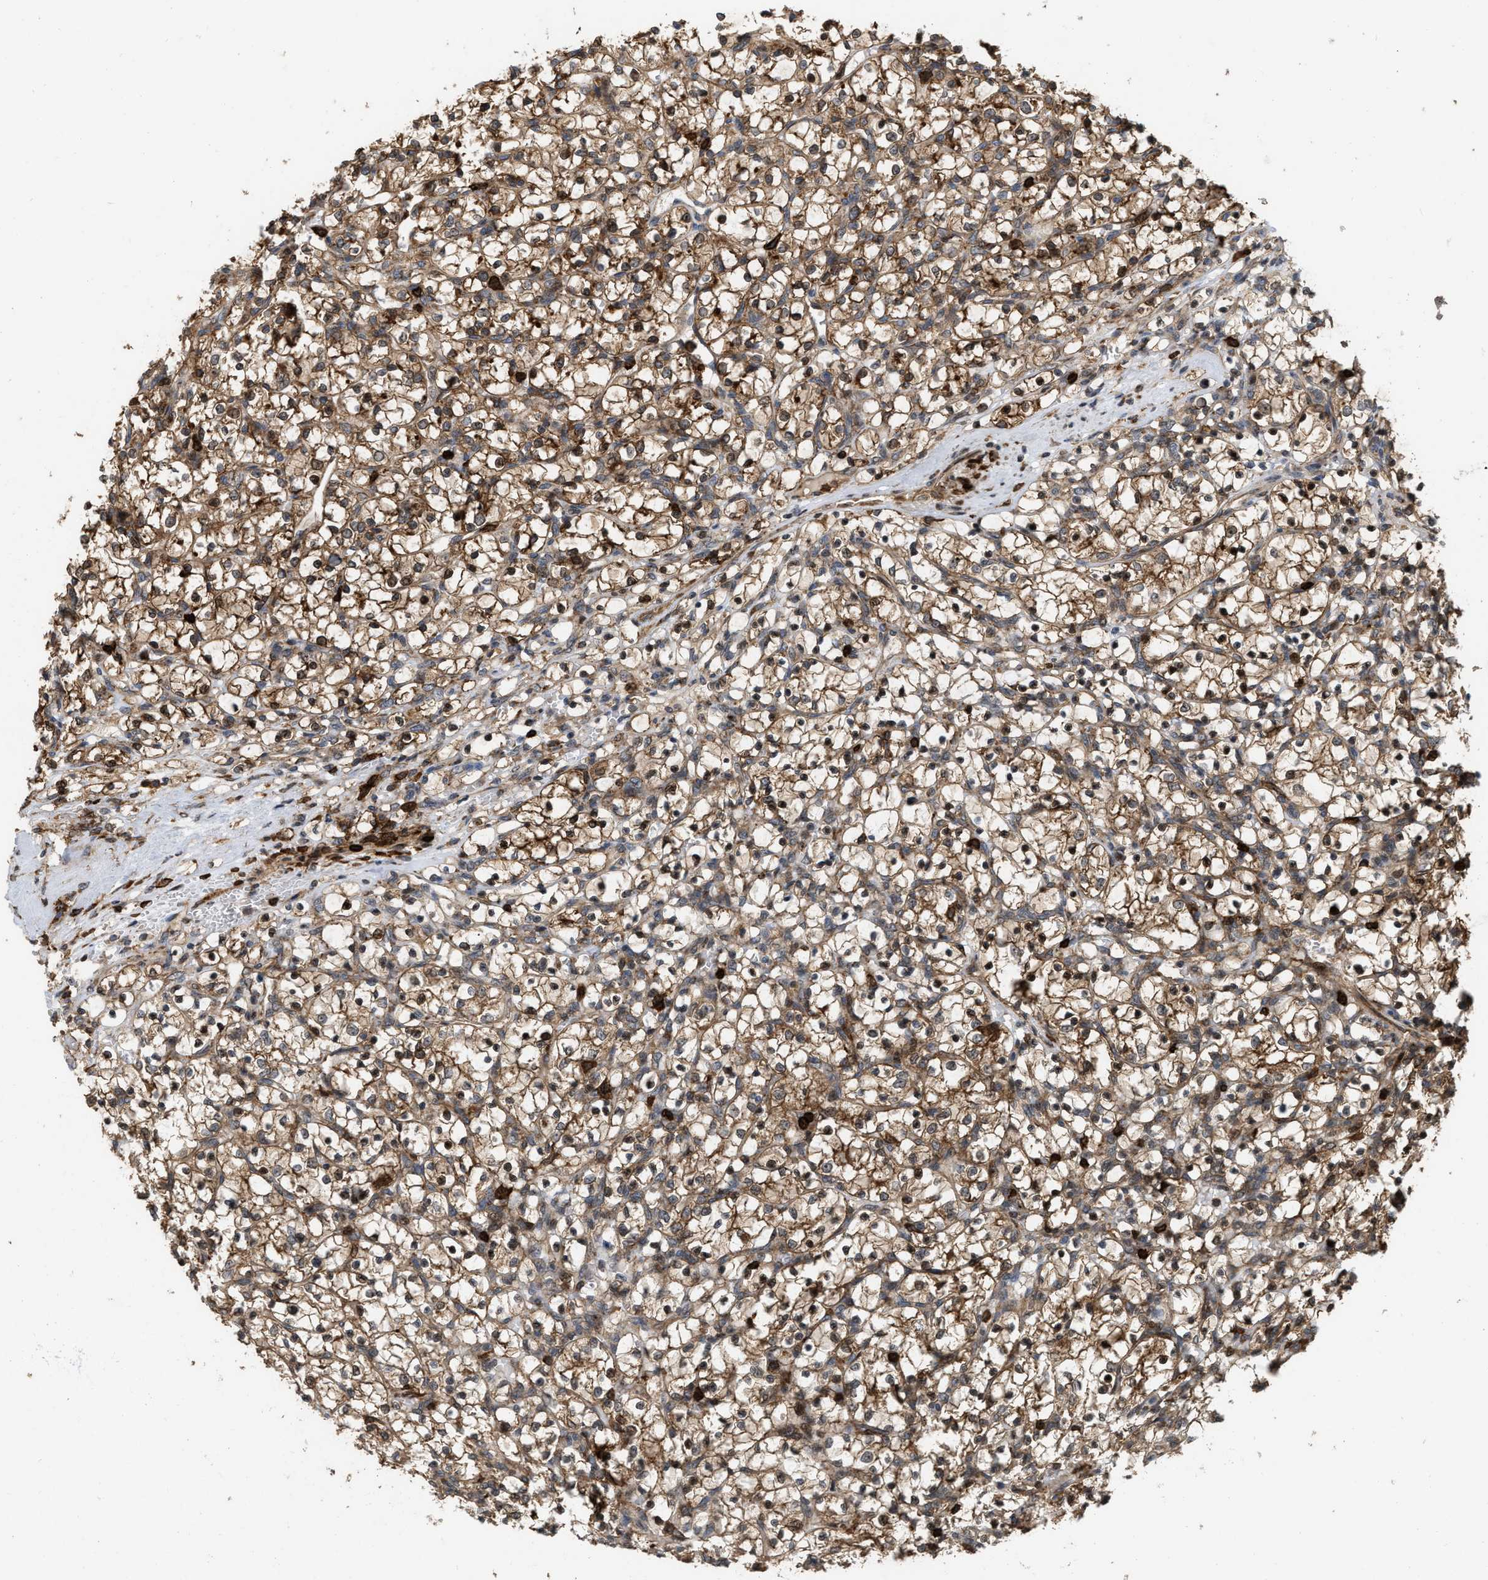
{"staining": {"intensity": "moderate", "quantity": ">75%", "location": "cytoplasmic/membranous"}, "tissue": "renal cancer", "cell_type": "Tumor cells", "image_type": "cancer", "snomed": [{"axis": "morphology", "description": "Adenocarcinoma, NOS"}, {"axis": "topography", "description": "Kidney"}], "caption": "Human renal adenocarcinoma stained with a brown dye demonstrates moderate cytoplasmic/membranous positive staining in about >75% of tumor cells.", "gene": "IQCE", "patient": {"sex": "female", "age": 69}}